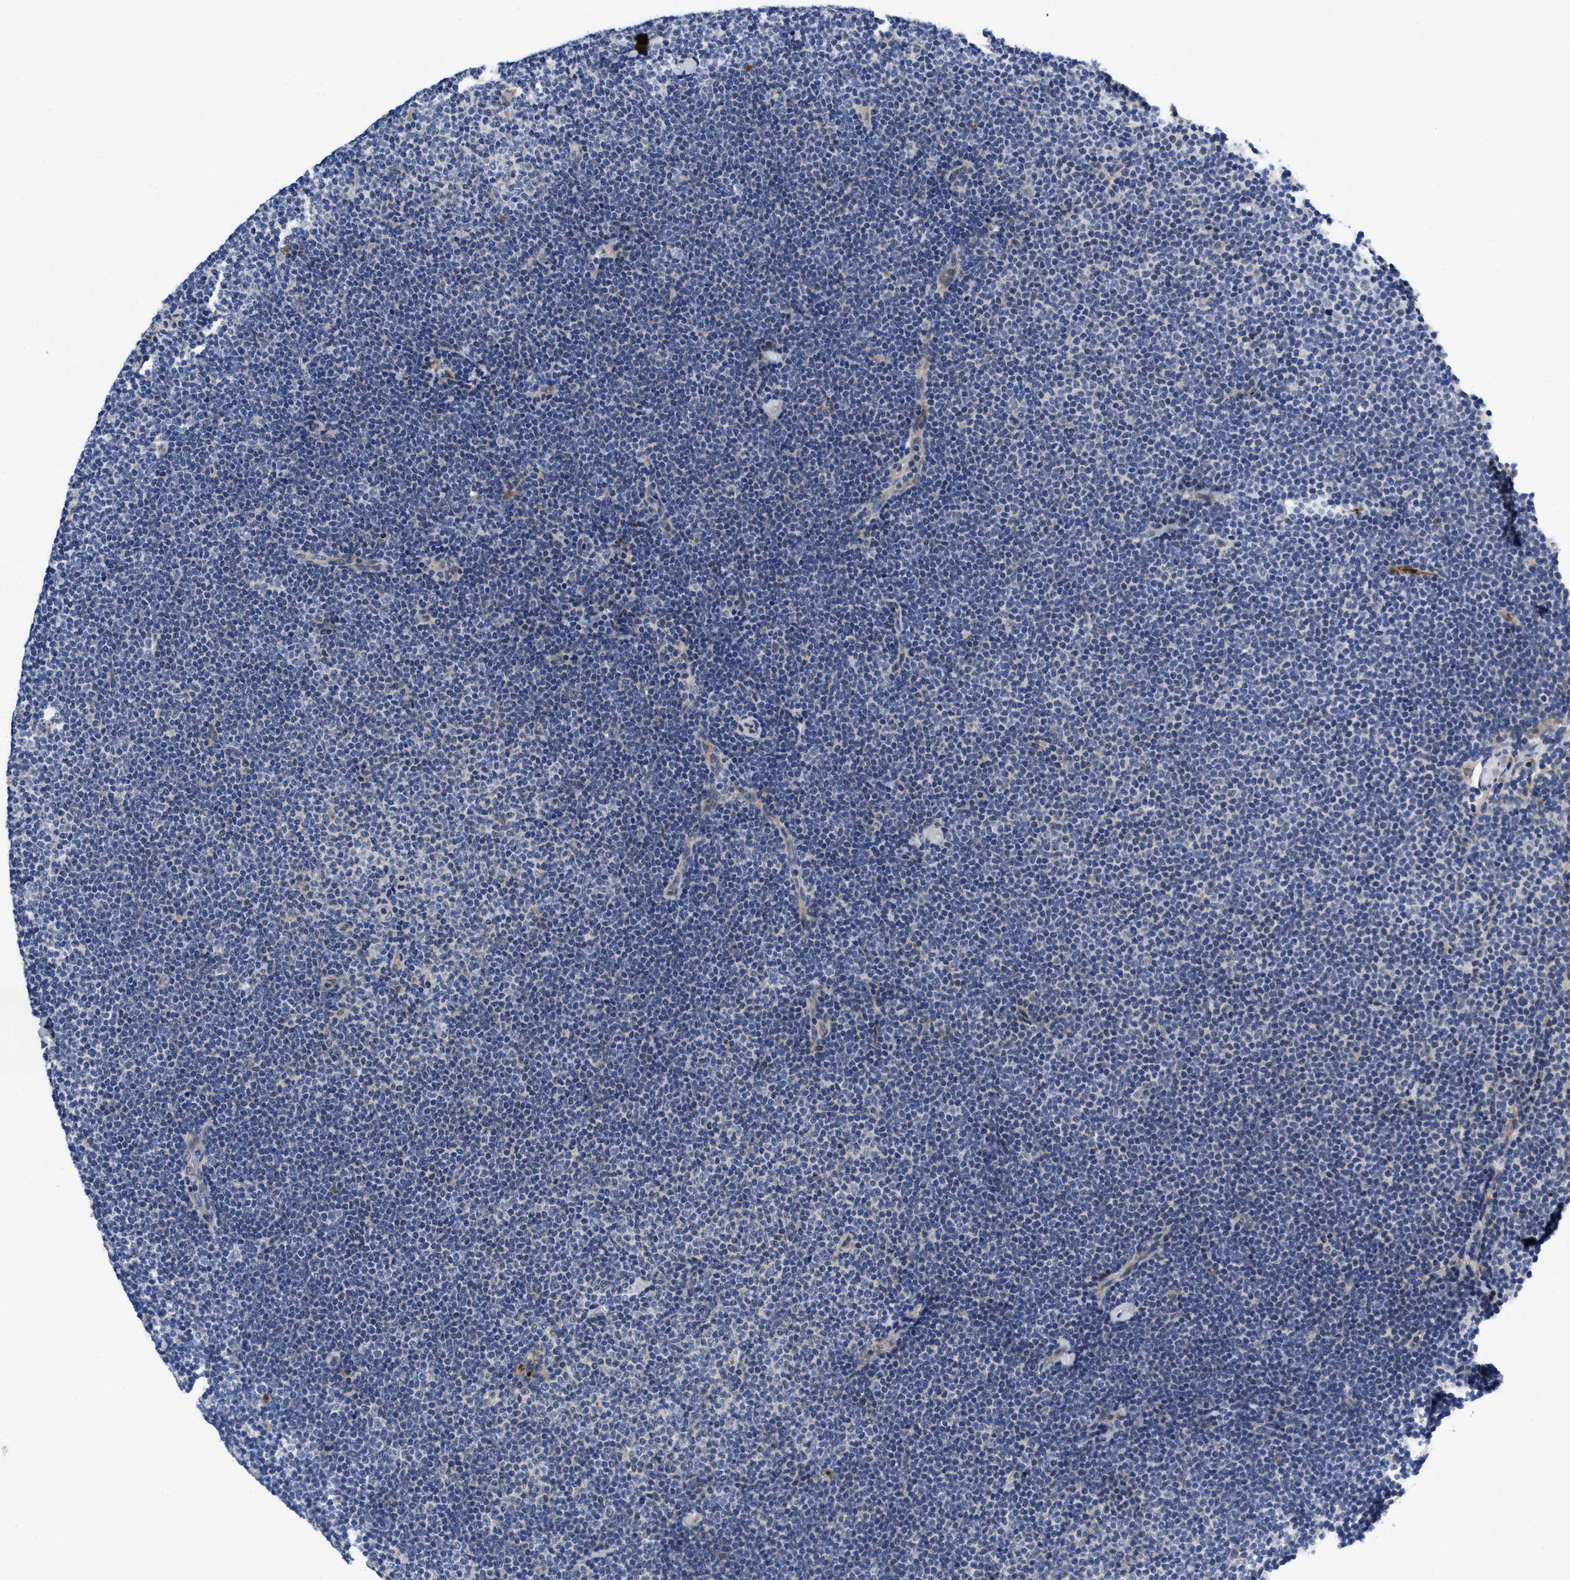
{"staining": {"intensity": "negative", "quantity": "none", "location": "none"}, "tissue": "lymphoma", "cell_type": "Tumor cells", "image_type": "cancer", "snomed": [{"axis": "morphology", "description": "Malignant lymphoma, non-Hodgkin's type, Low grade"}, {"axis": "topography", "description": "Lymph node"}], "caption": "The immunohistochemistry image has no significant positivity in tumor cells of malignant lymphoma, non-Hodgkin's type (low-grade) tissue.", "gene": "DHRS13", "patient": {"sex": "female", "age": 53}}